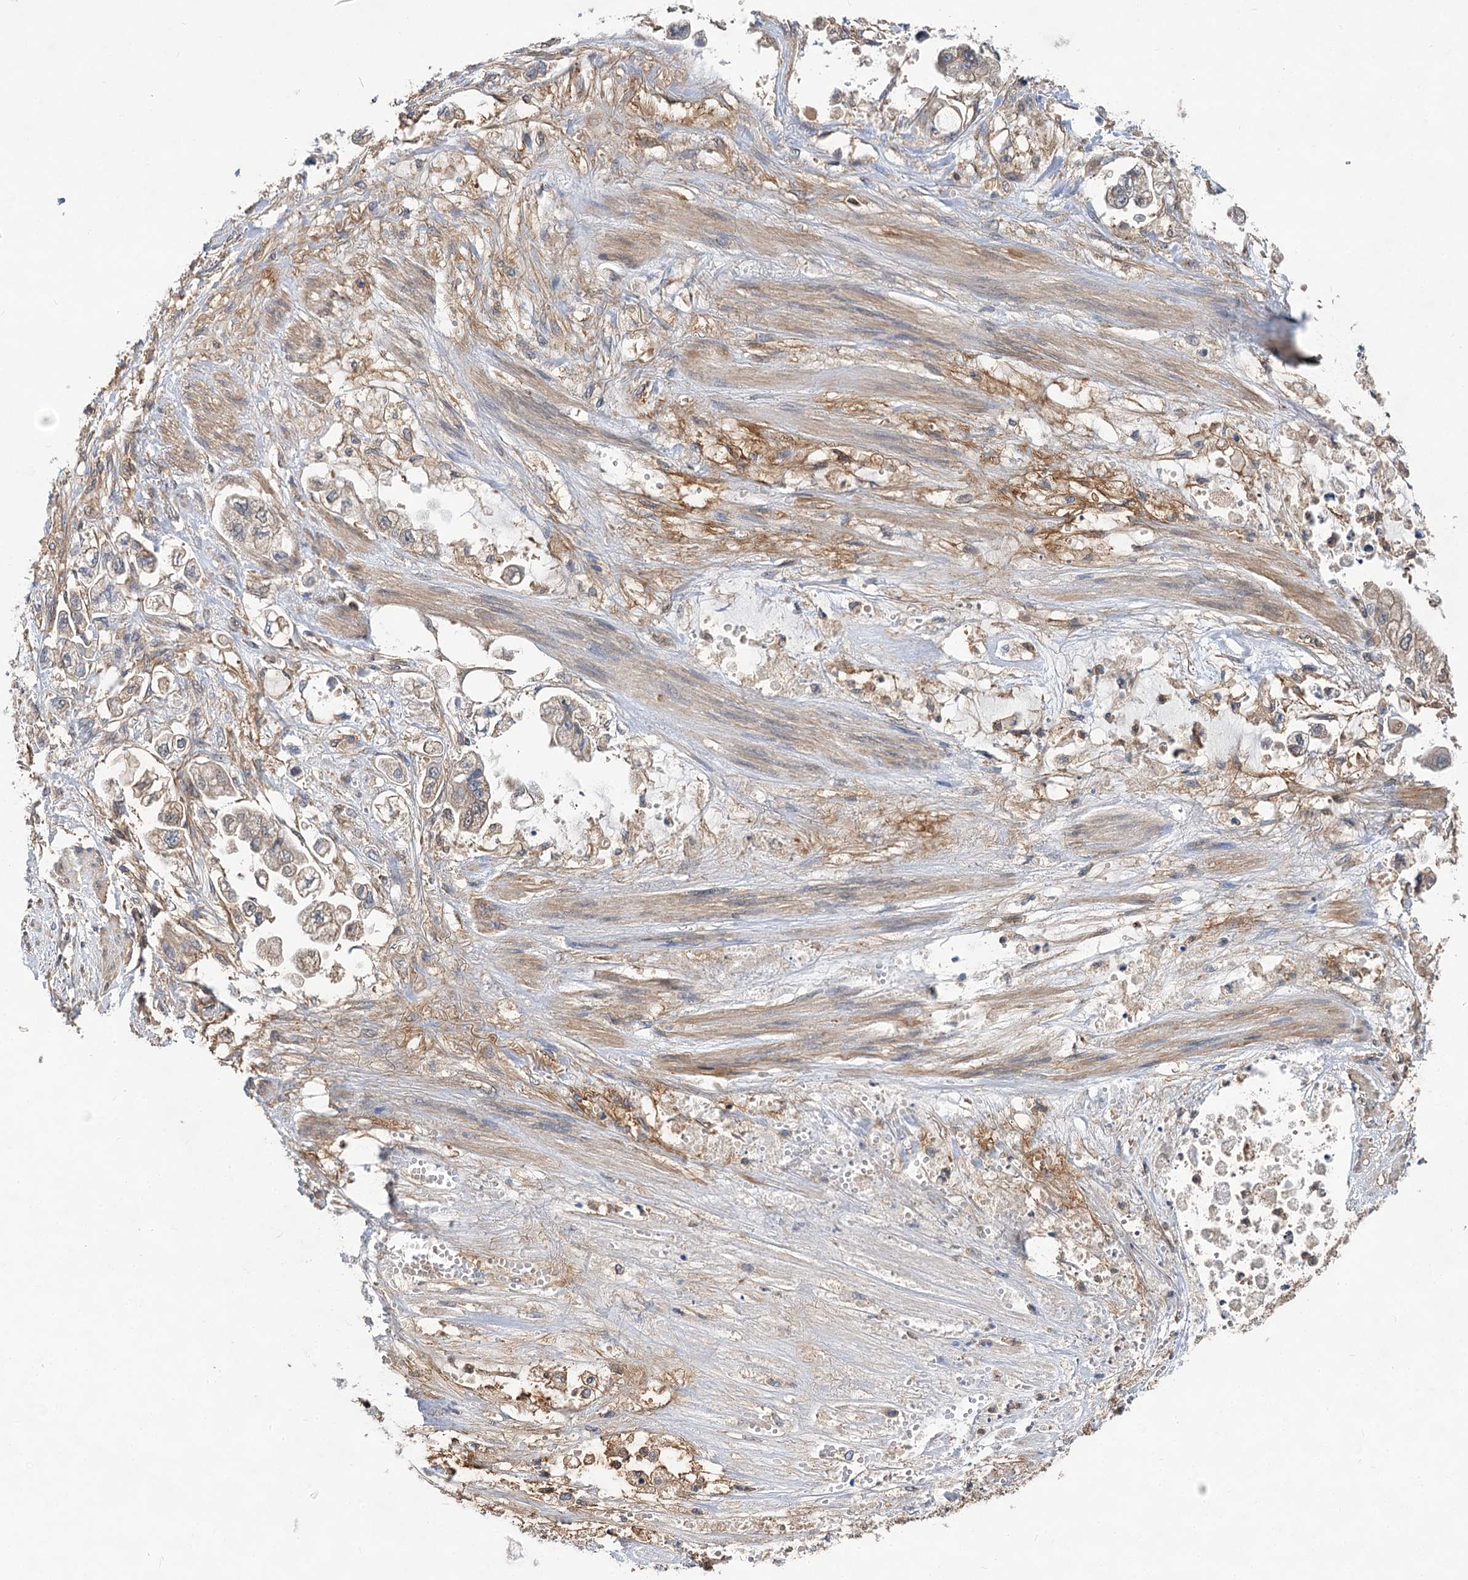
{"staining": {"intensity": "negative", "quantity": "none", "location": "none"}, "tissue": "stomach cancer", "cell_type": "Tumor cells", "image_type": "cancer", "snomed": [{"axis": "morphology", "description": "Adenocarcinoma, NOS"}, {"axis": "topography", "description": "Stomach"}], "caption": "Tumor cells are negative for brown protein staining in stomach cancer (adenocarcinoma).", "gene": "PACS1", "patient": {"sex": "male", "age": 62}}